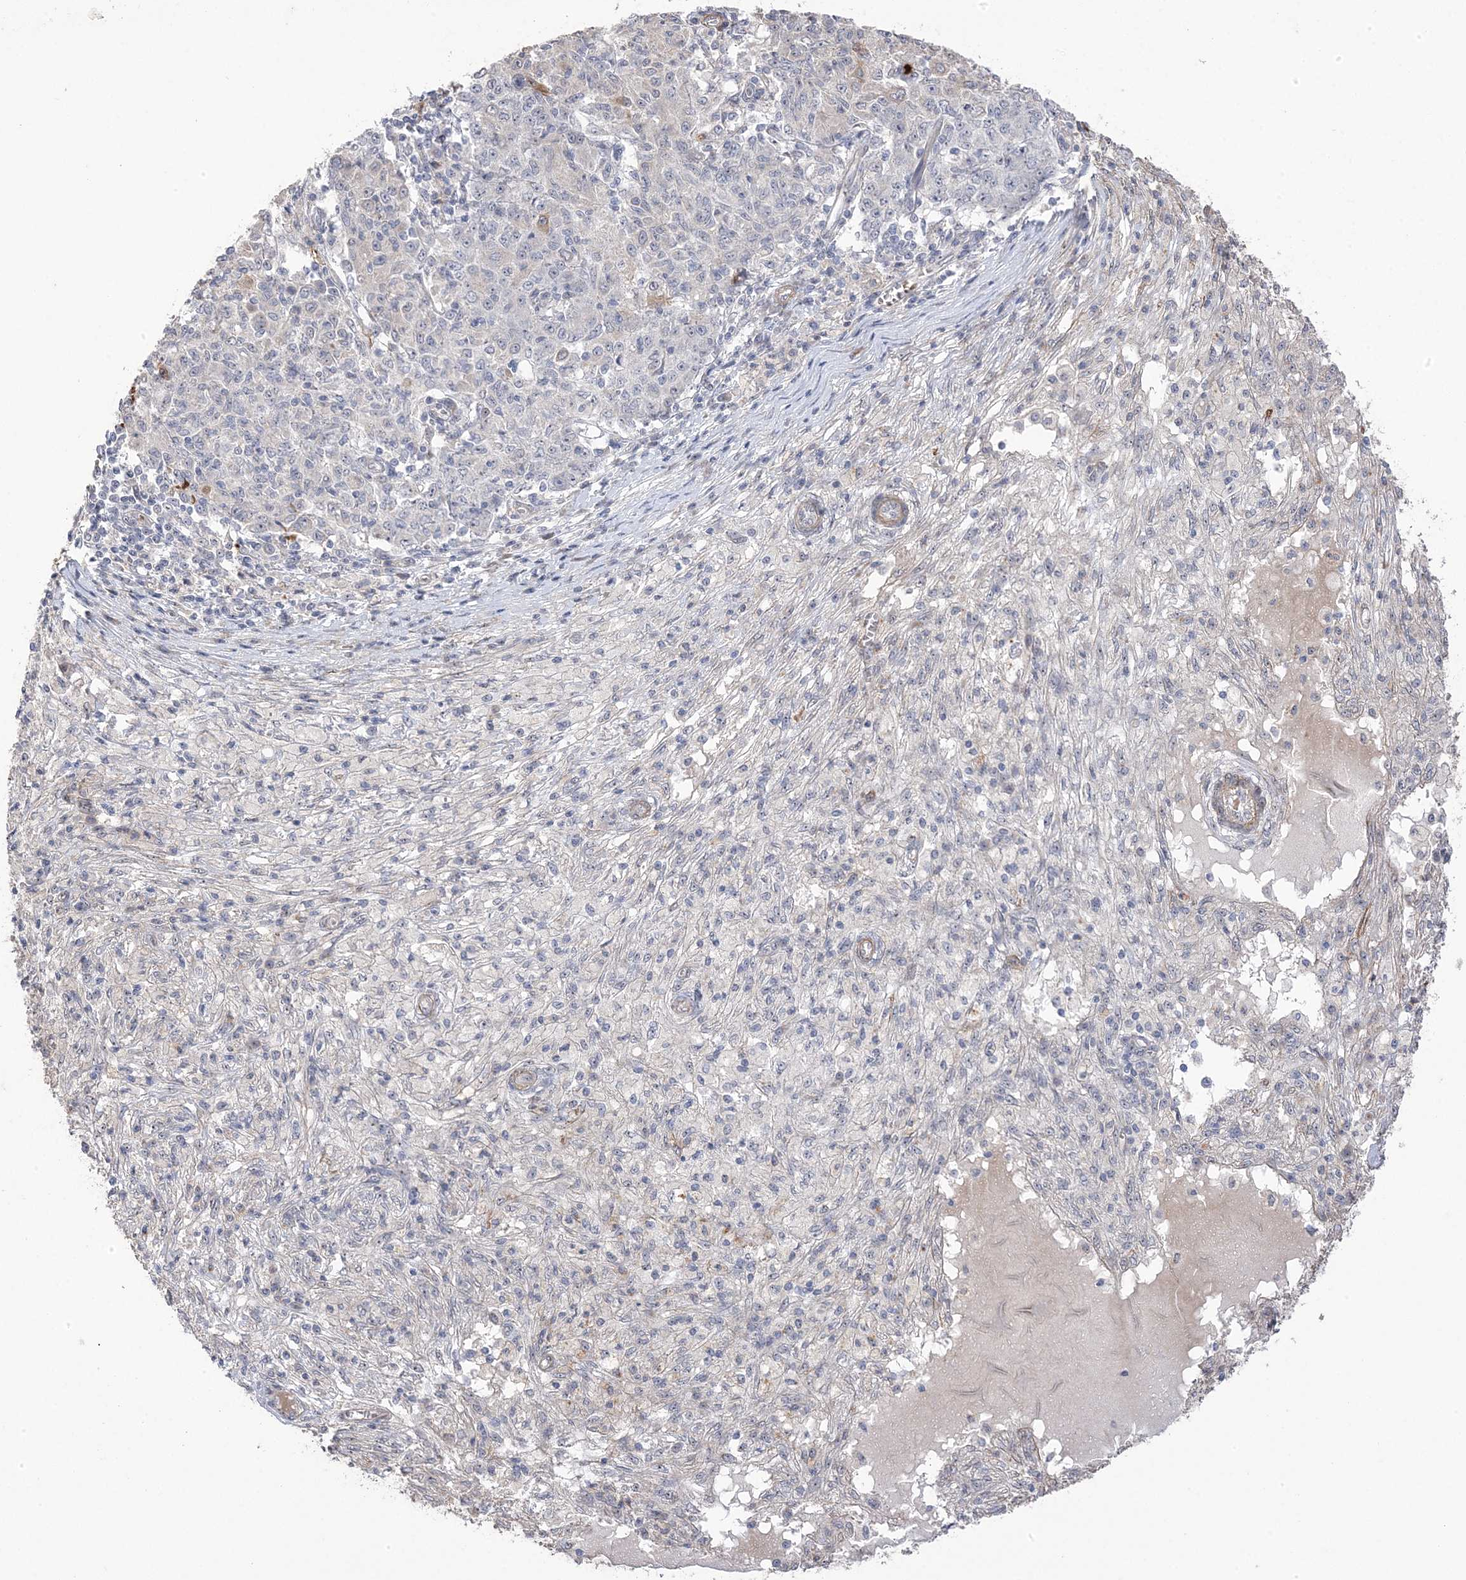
{"staining": {"intensity": "negative", "quantity": "none", "location": "none"}, "tissue": "ovarian cancer", "cell_type": "Tumor cells", "image_type": "cancer", "snomed": [{"axis": "morphology", "description": "Carcinoma, endometroid"}, {"axis": "topography", "description": "Ovary"}], "caption": "IHC histopathology image of human ovarian endometroid carcinoma stained for a protein (brown), which exhibits no positivity in tumor cells. Nuclei are stained in blue.", "gene": "GTPBP6", "patient": {"sex": "female", "age": 42}}